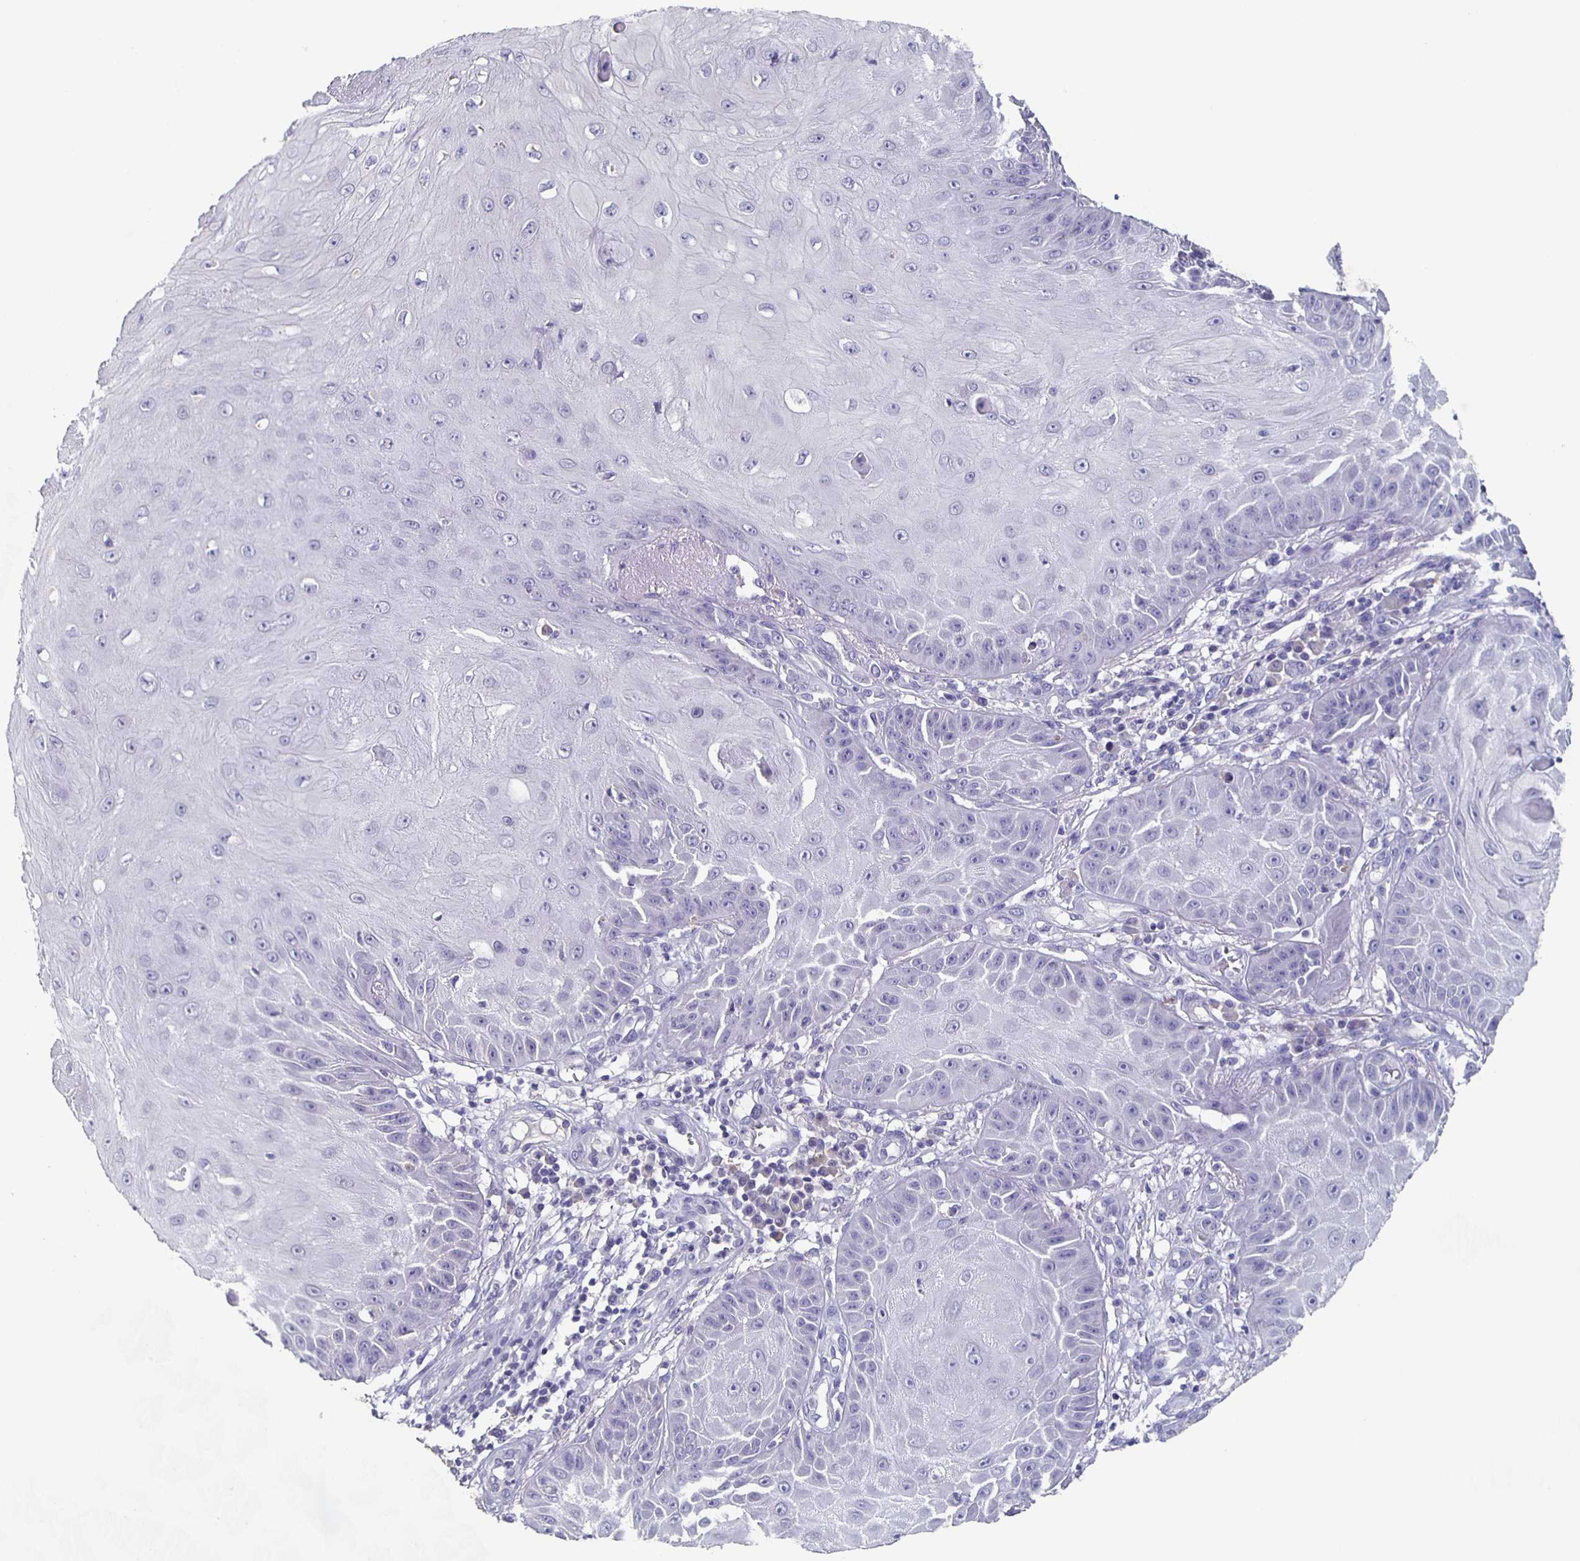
{"staining": {"intensity": "negative", "quantity": "none", "location": "none"}, "tissue": "skin cancer", "cell_type": "Tumor cells", "image_type": "cancer", "snomed": [{"axis": "morphology", "description": "Squamous cell carcinoma, NOS"}, {"axis": "topography", "description": "Skin"}], "caption": "Immunohistochemical staining of human skin cancer reveals no significant positivity in tumor cells. (Brightfield microscopy of DAB (3,3'-diaminobenzidine) immunohistochemistry (IHC) at high magnification).", "gene": "CACNA2D2", "patient": {"sex": "male", "age": 70}}